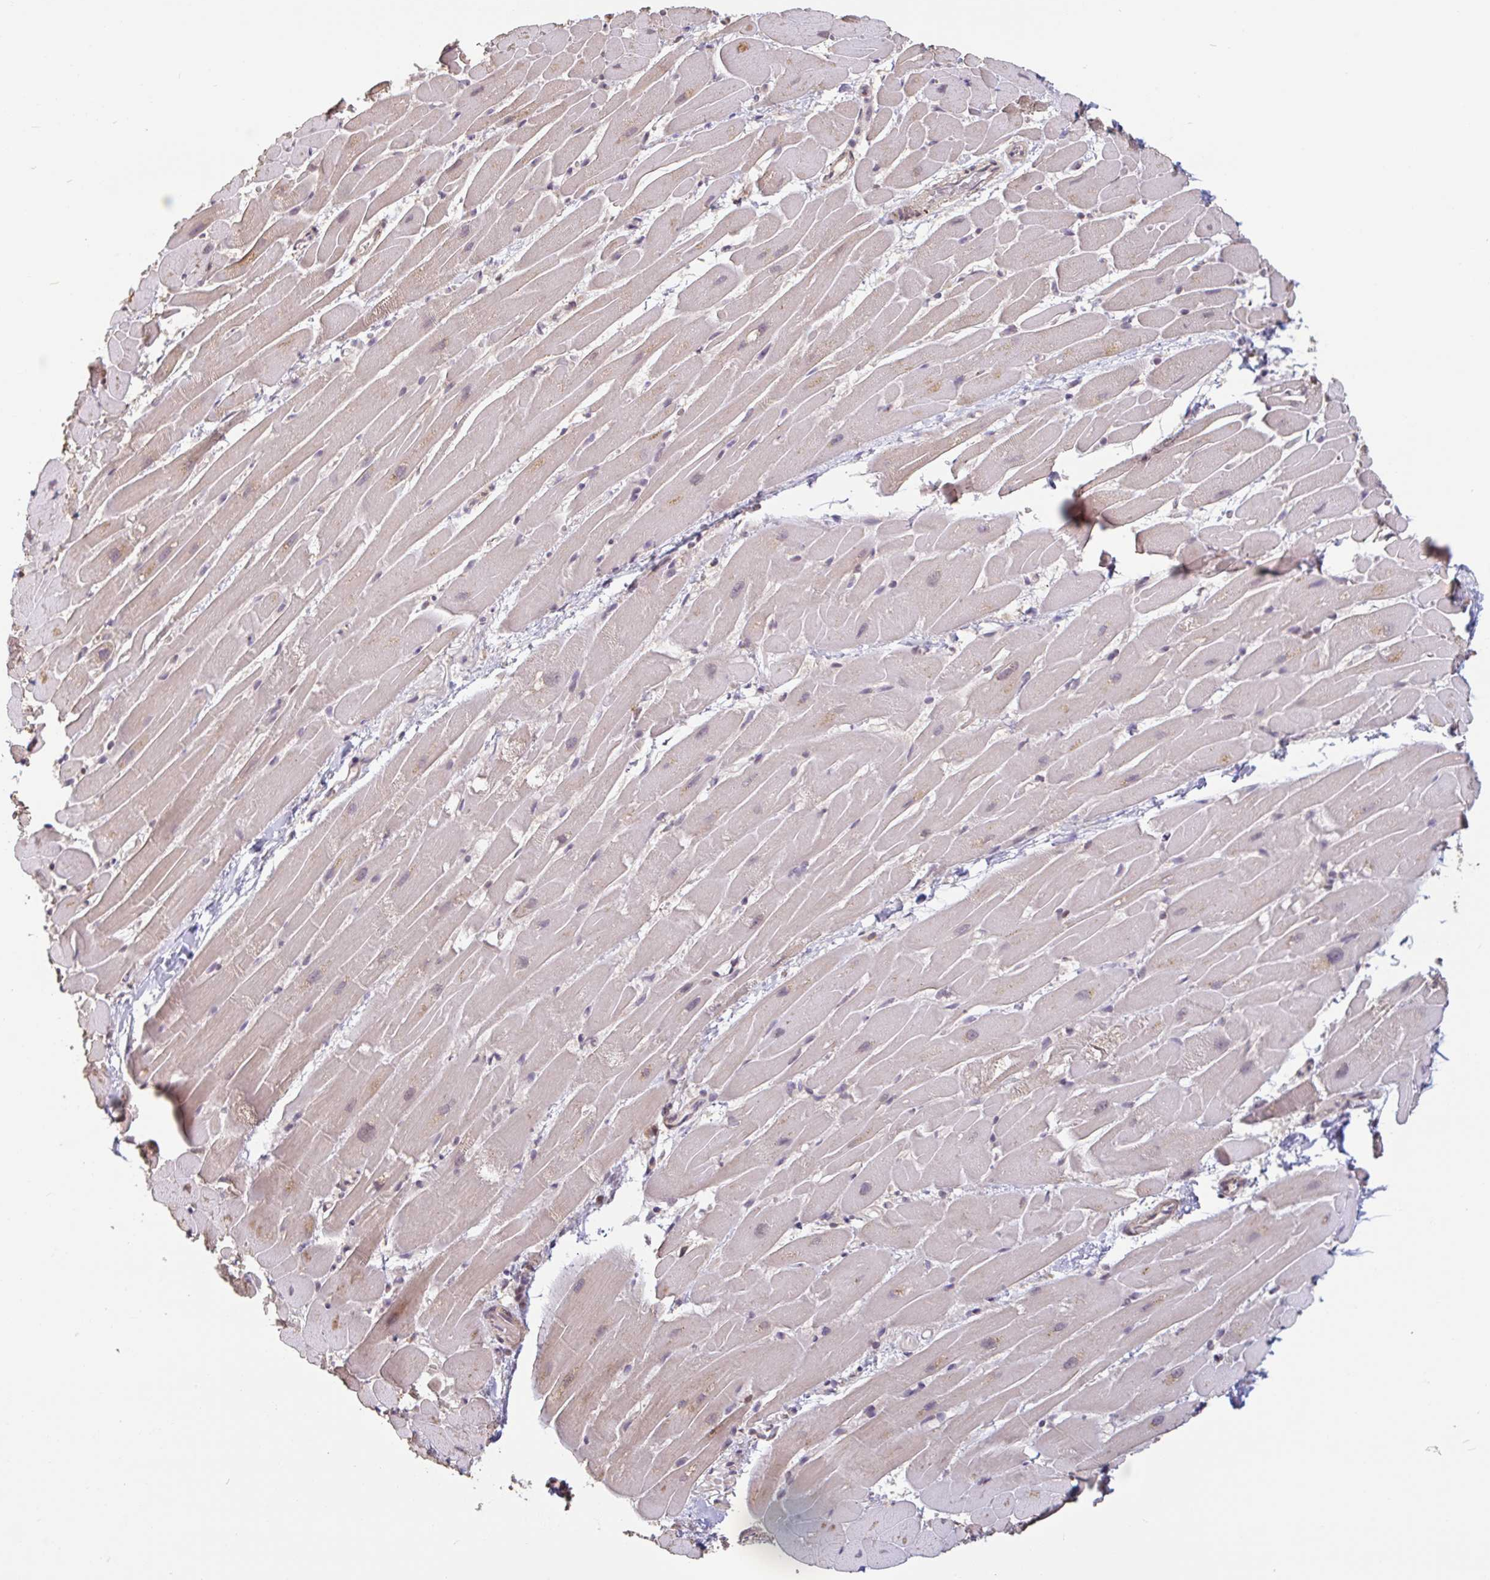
{"staining": {"intensity": "moderate", "quantity": "<25%", "location": "nuclear"}, "tissue": "heart muscle", "cell_type": "Cardiomyocytes", "image_type": "normal", "snomed": [{"axis": "morphology", "description": "Normal tissue, NOS"}, {"axis": "topography", "description": "Heart"}], "caption": "Protein staining of normal heart muscle exhibits moderate nuclear expression in approximately <25% of cardiomyocytes.", "gene": "DR1", "patient": {"sex": "male", "age": 37}}